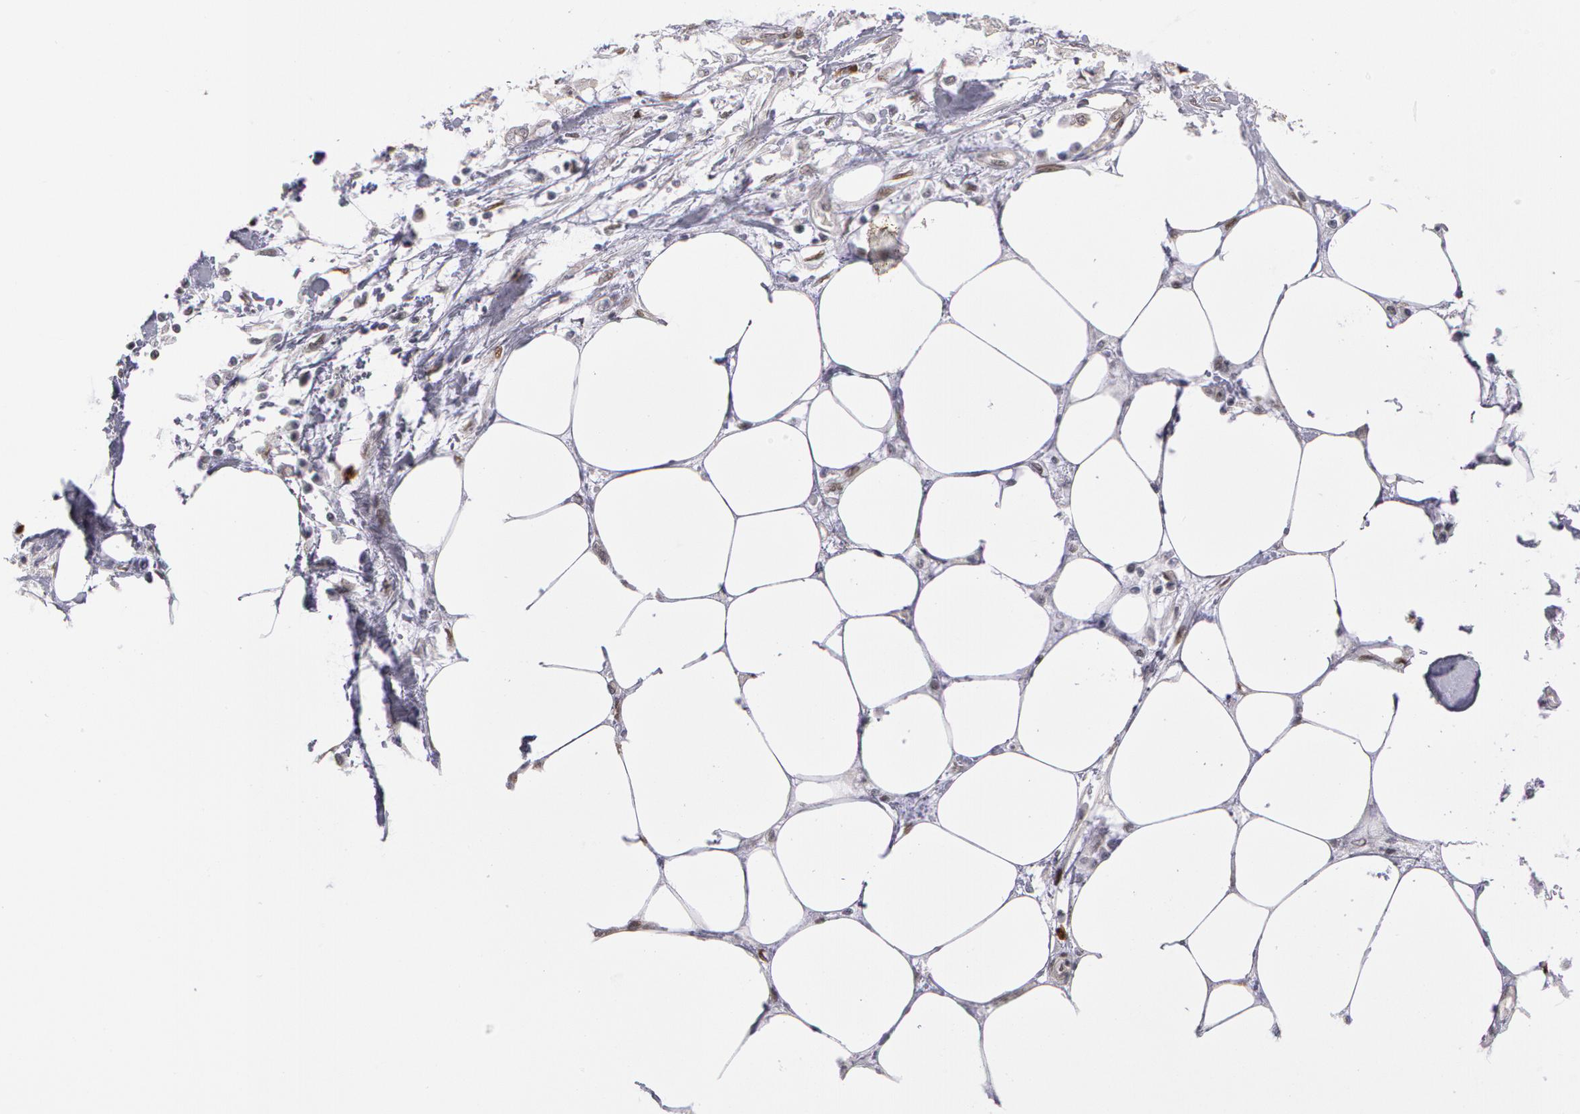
{"staining": {"intensity": "negative", "quantity": "none", "location": "none"}, "tissue": "pancreatic cancer", "cell_type": "Tumor cells", "image_type": "cancer", "snomed": [{"axis": "morphology", "description": "Adenocarcinoma, NOS"}, {"axis": "topography", "description": "Pancreas"}, {"axis": "topography", "description": "Stomach, upper"}], "caption": "High magnification brightfield microscopy of pancreatic cancer stained with DAB (brown) and counterstained with hematoxylin (blue): tumor cells show no significant staining.", "gene": "PRICKLE1", "patient": {"sex": "male", "age": 77}}